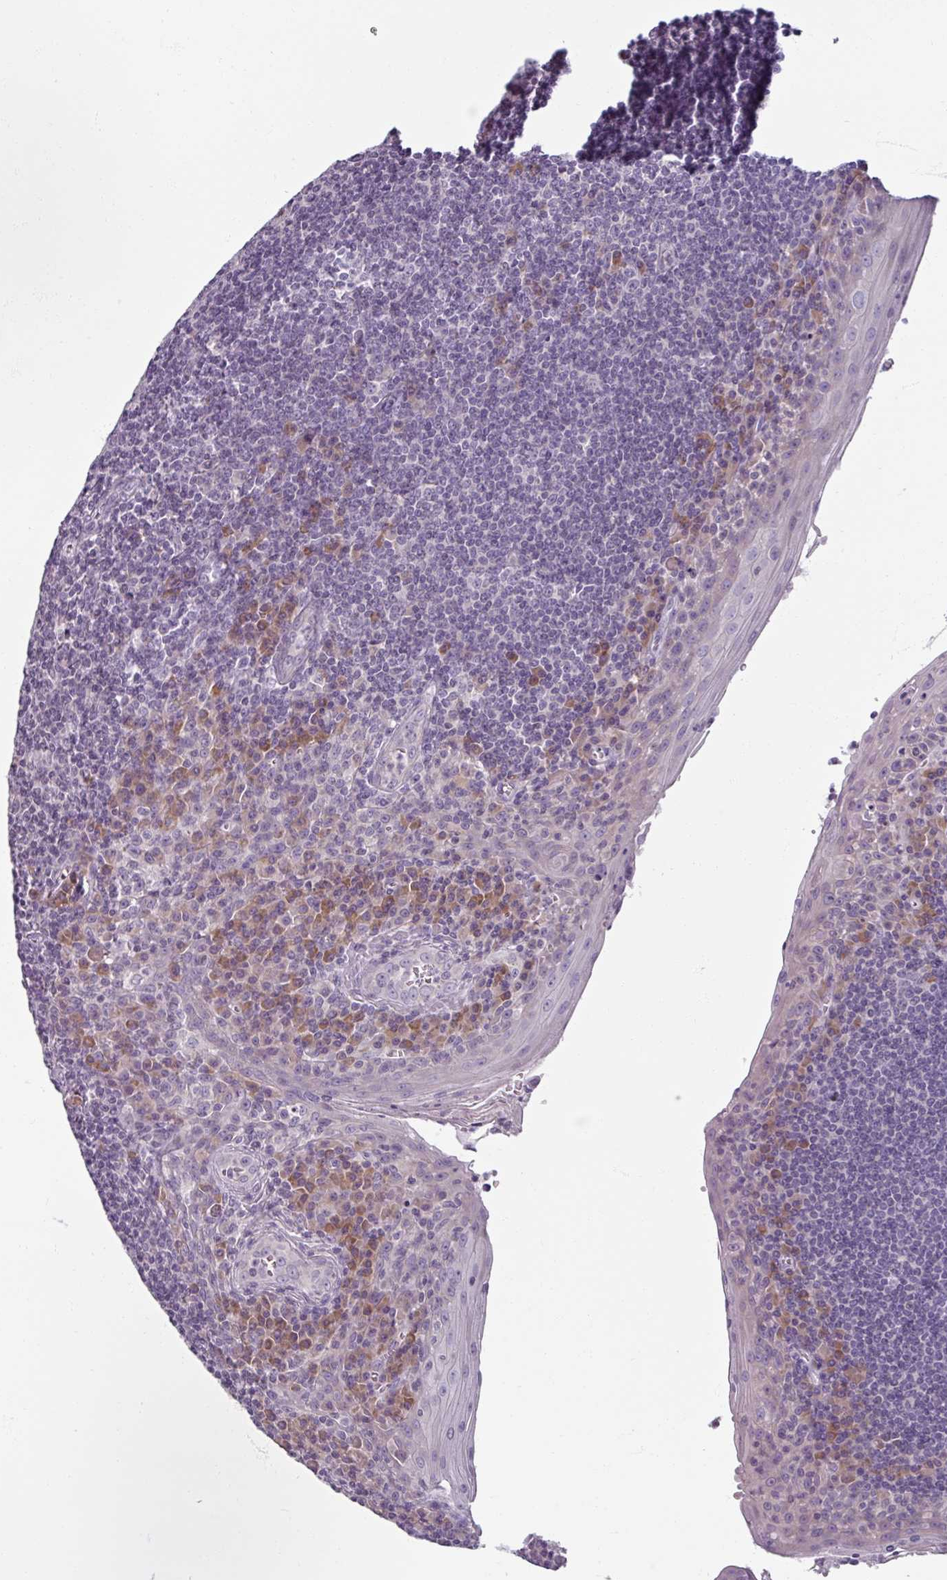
{"staining": {"intensity": "moderate", "quantity": "<25%", "location": "cytoplasmic/membranous"}, "tissue": "tonsil", "cell_type": "Germinal center cells", "image_type": "normal", "snomed": [{"axis": "morphology", "description": "Normal tissue, NOS"}, {"axis": "topography", "description": "Tonsil"}], "caption": "Tonsil stained with DAB (3,3'-diaminobenzidine) immunohistochemistry (IHC) shows low levels of moderate cytoplasmic/membranous expression in about <25% of germinal center cells. (IHC, brightfield microscopy, high magnification).", "gene": "SMIM11", "patient": {"sex": "male", "age": 27}}